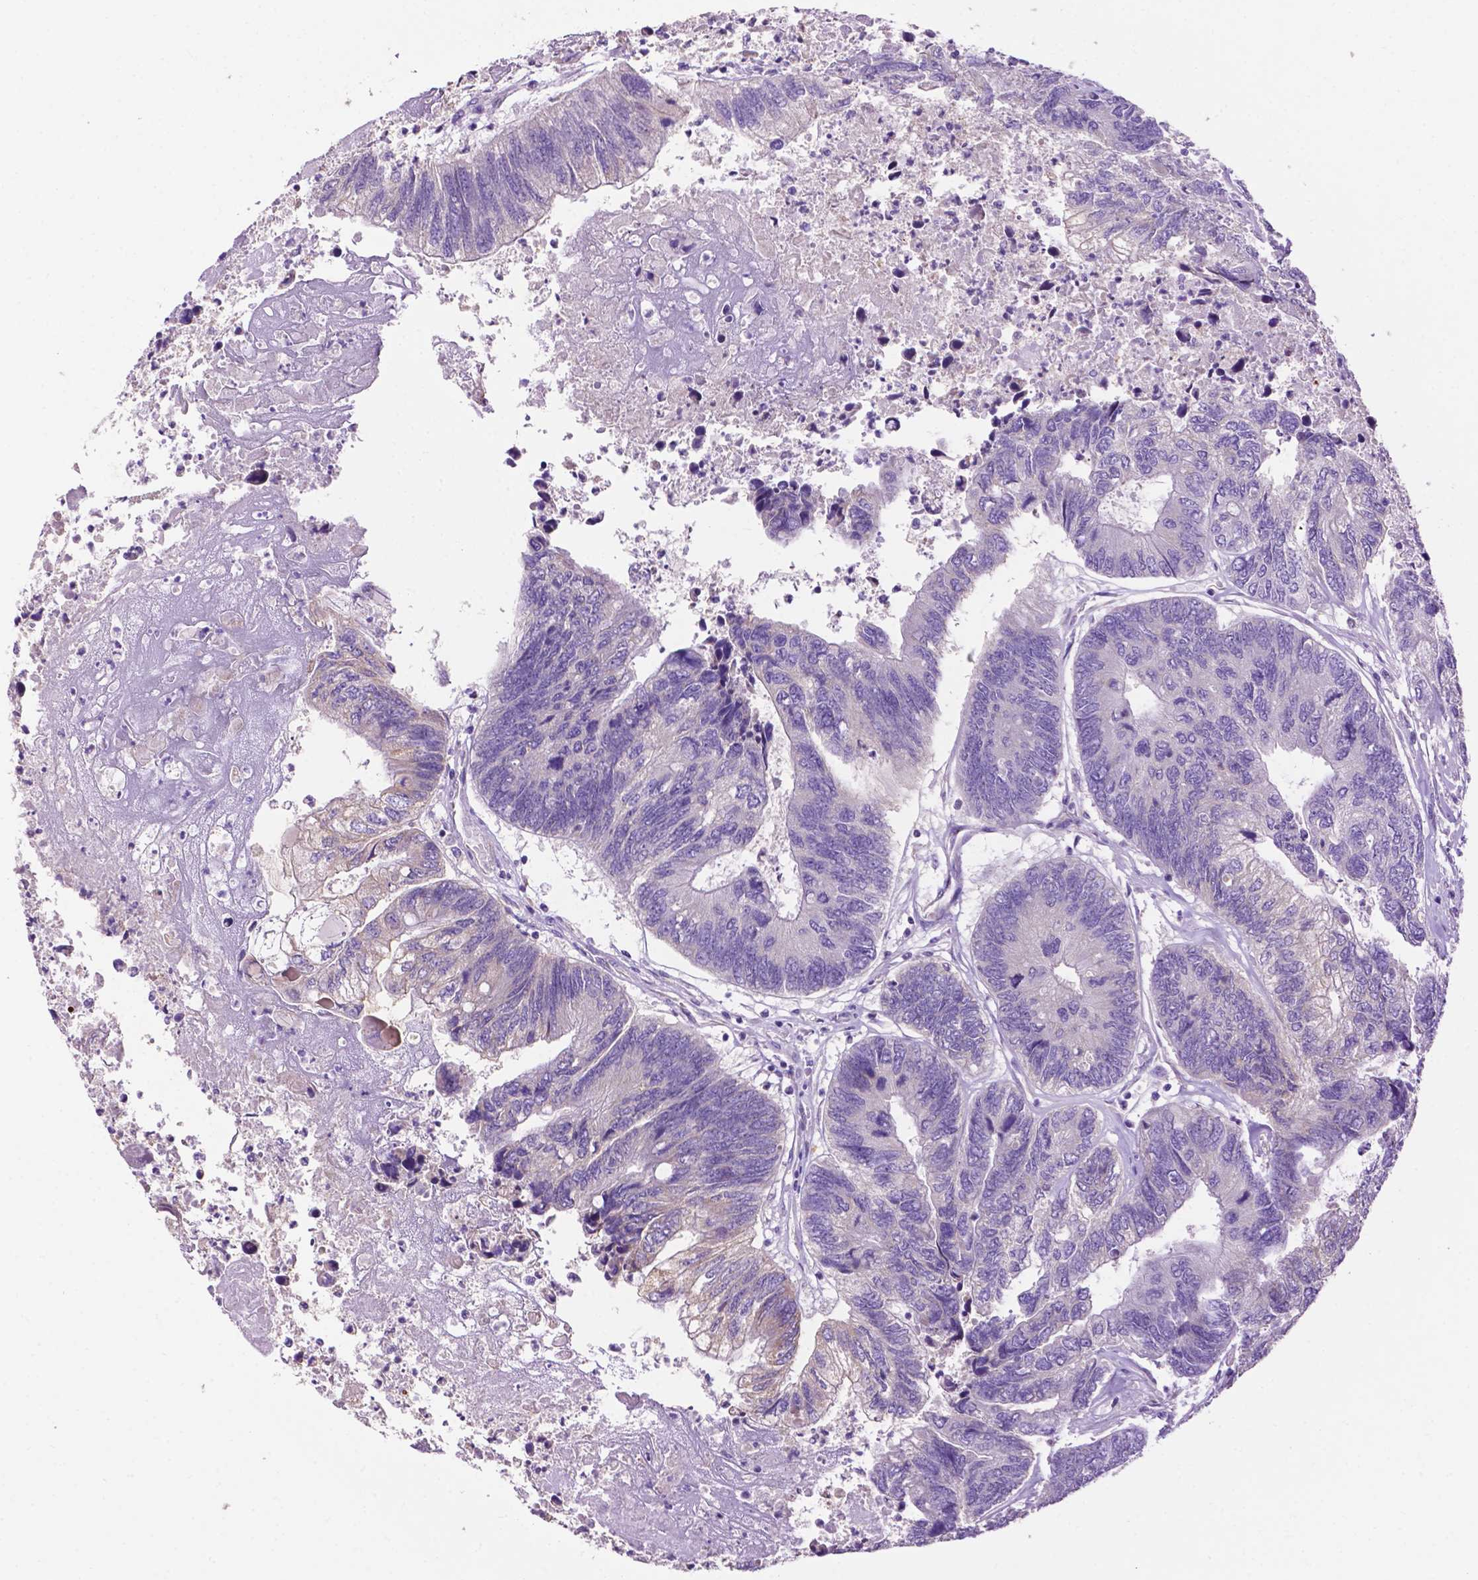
{"staining": {"intensity": "negative", "quantity": "none", "location": "none"}, "tissue": "colorectal cancer", "cell_type": "Tumor cells", "image_type": "cancer", "snomed": [{"axis": "morphology", "description": "Adenocarcinoma, NOS"}, {"axis": "topography", "description": "Colon"}], "caption": "Immunohistochemistry photomicrograph of neoplastic tissue: colorectal cancer (adenocarcinoma) stained with DAB (3,3'-diaminobenzidine) reveals no significant protein expression in tumor cells.", "gene": "PHYHIP", "patient": {"sex": "female", "age": 67}}